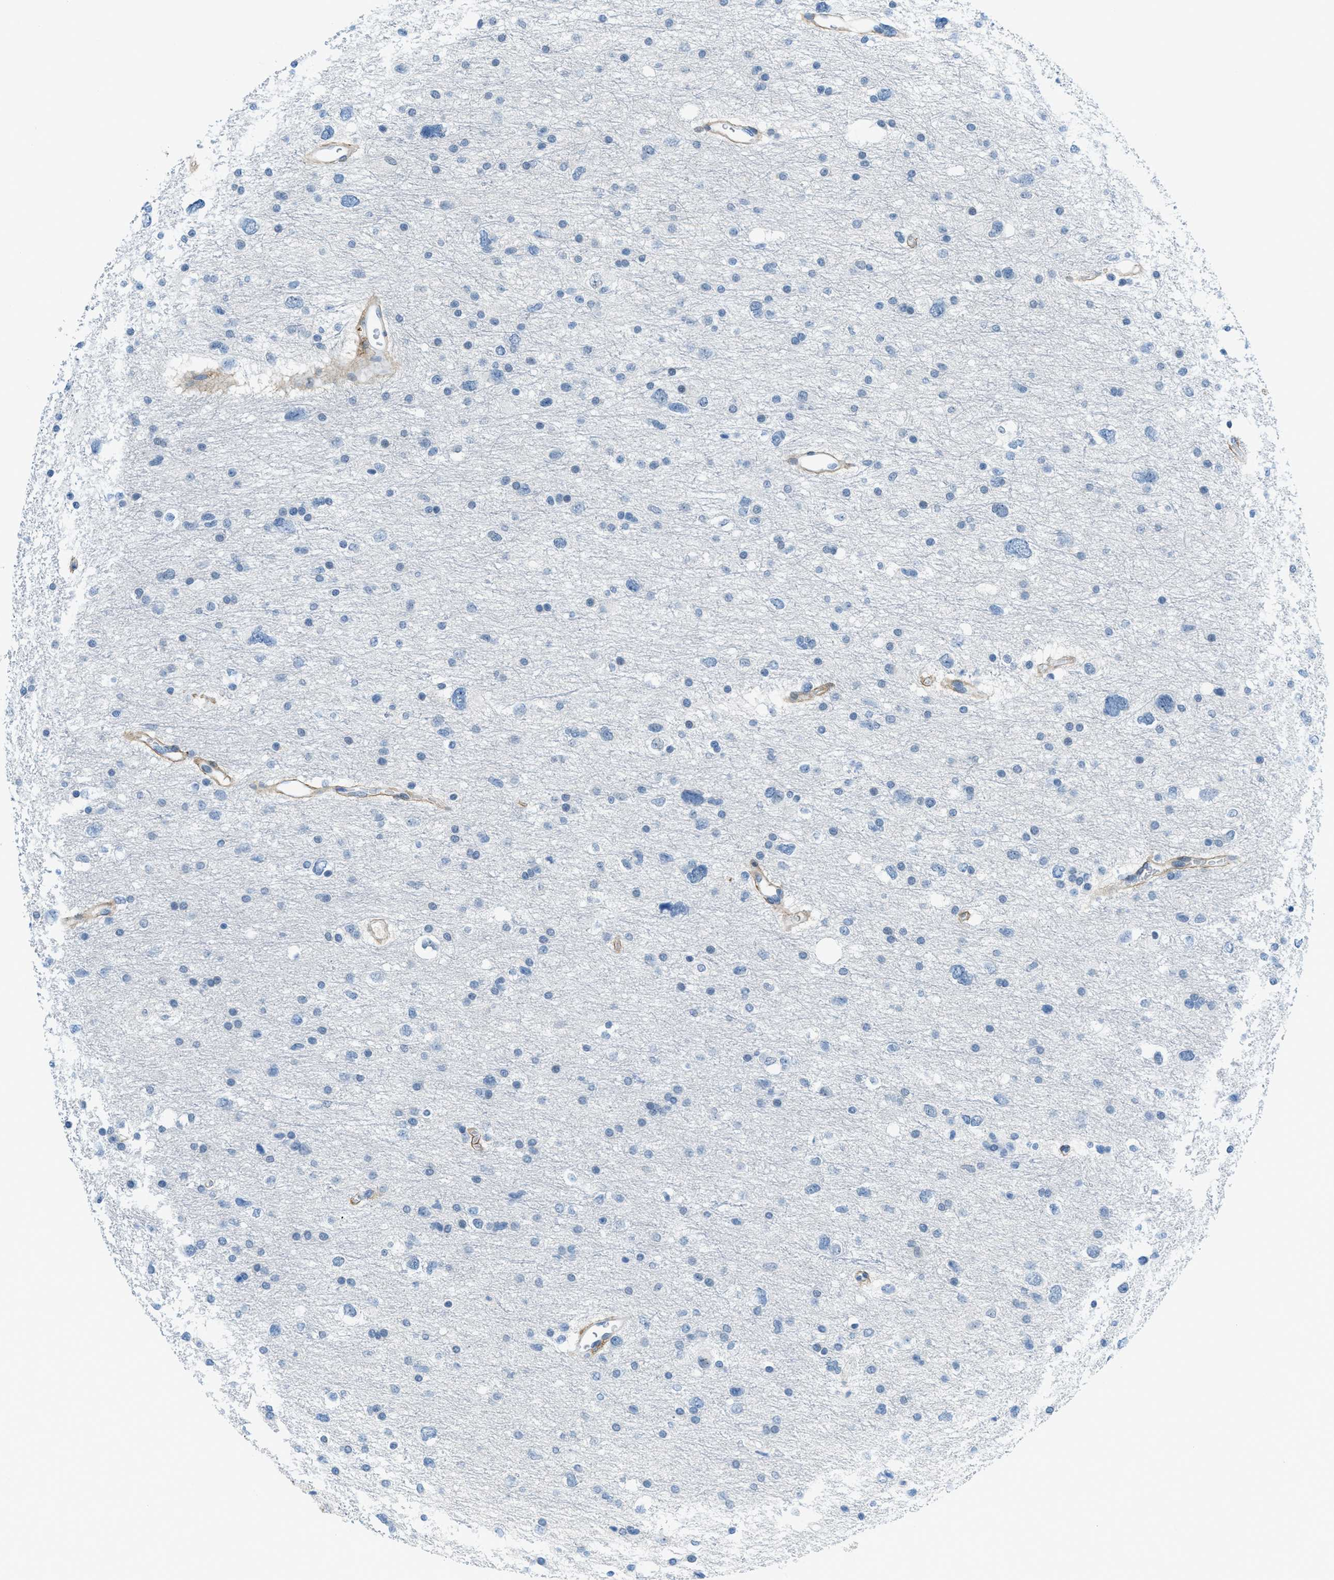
{"staining": {"intensity": "negative", "quantity": "none", "location": "none"}, "tissue": "glioma", "cell_type": "Tumor cells", "image_type": "cancer", "snomed": [{"axis": "morphology", "description": "Glioma, malignant, Low grade"}, {"axis": "topography", "description": "Brain"}], "caption": "The image displays no significant positivity in tumor cells of malignant low-grade glioma. The staining is performed using DAB brown chromogen with nuclei counter-stained in using hematoxylin.", "gene": "KLHL8", "patient": {"sex": "female", "age": 37}}